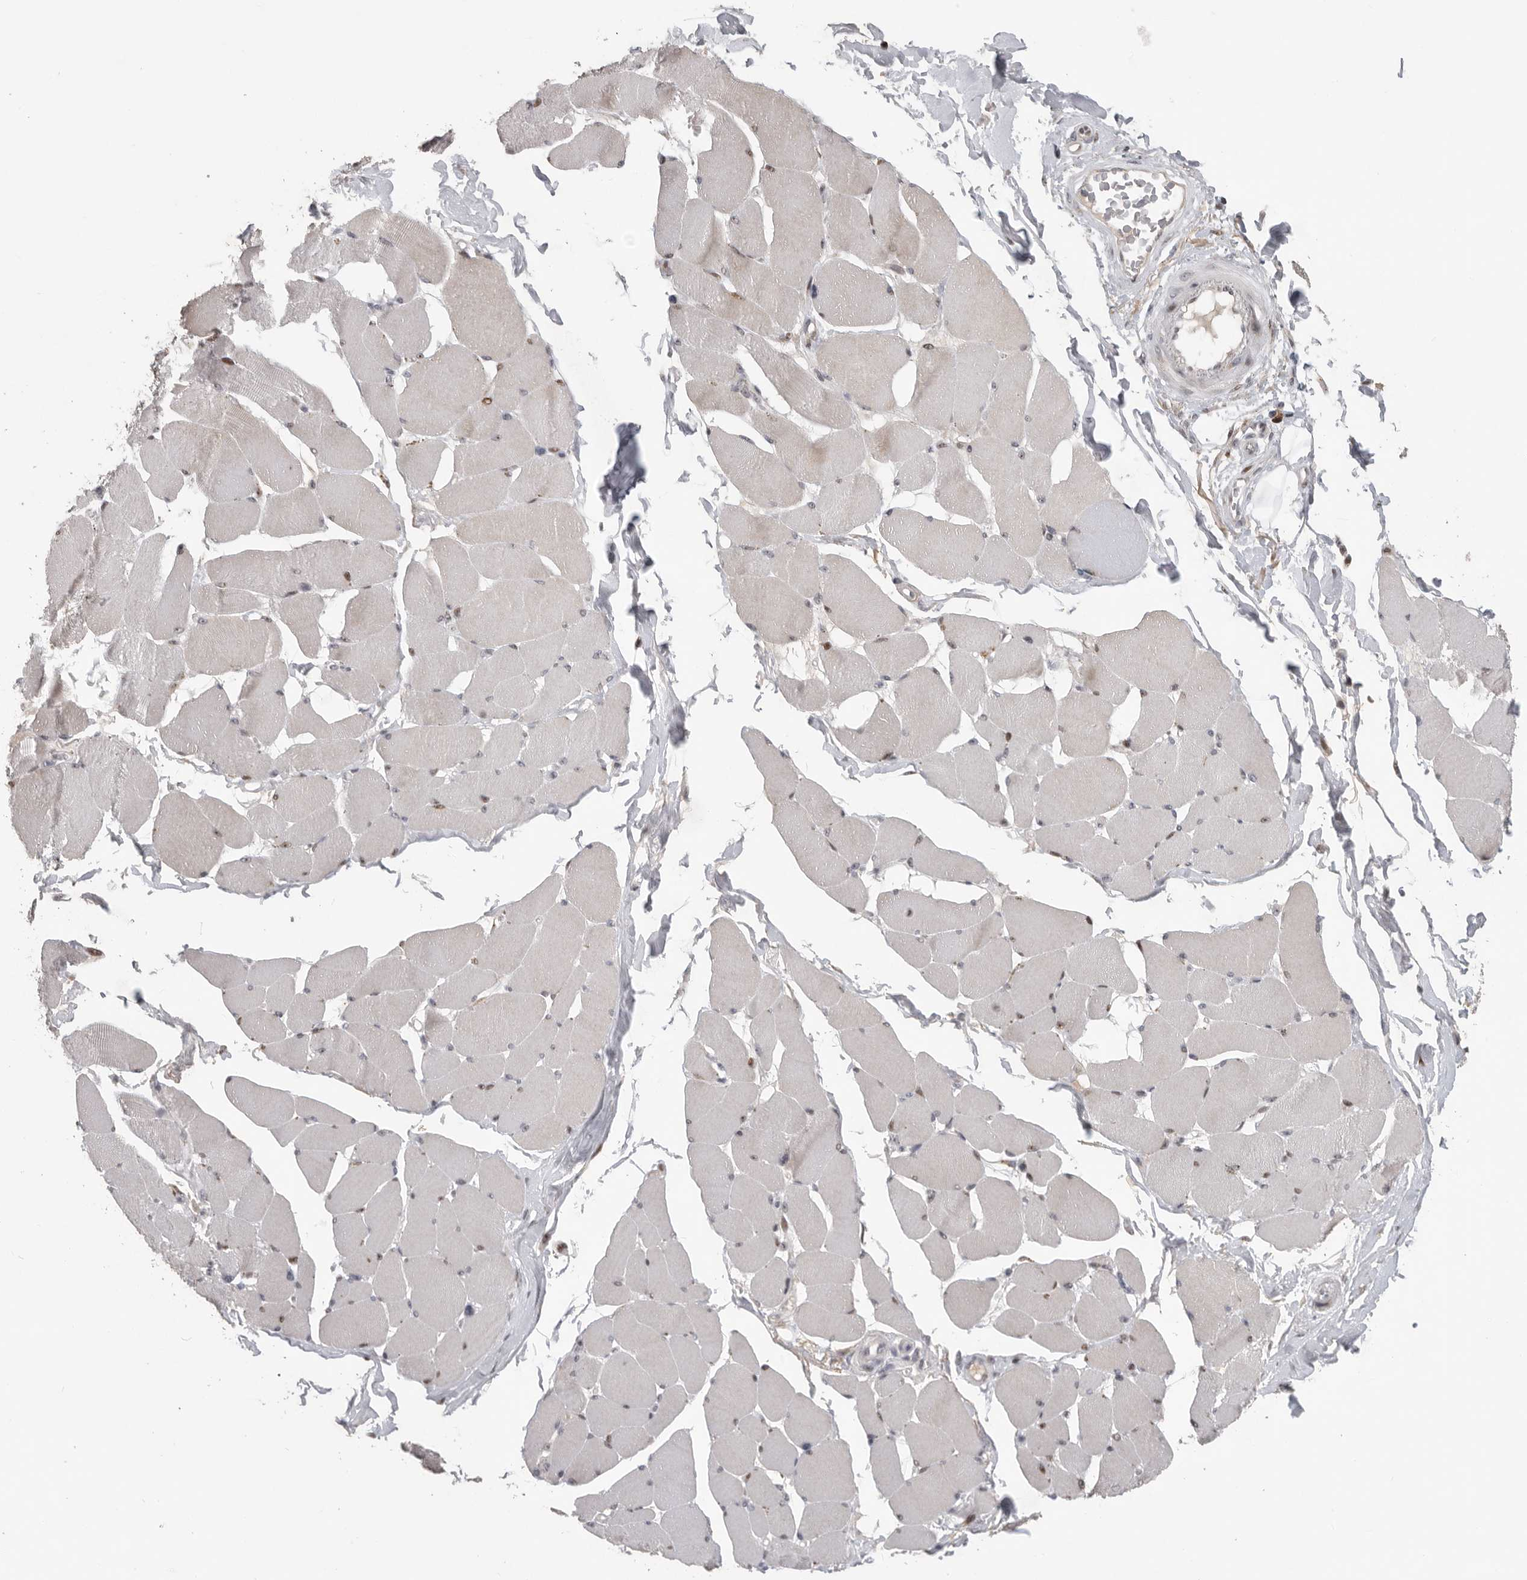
{"staining": {"intensity": "negative", "quantity": "none", "location": "none"}, "tissue": "skeletal muscle", "cell_type": "Myocytes", "image_type": "normal", "snomed": [{"axis": "morphology", "description": "Normal tissue, NOS"}, {"axis": "topography", "description": "Skin"}, {"axis": "topography", "description": "Skeletal muscle"}], "caption": "Immunohistochemistry micrograph of unremarkable skeletal muscle: human skeletal muscle stained with DAB (3,3'-diaminobenzidine) displays no significant protein positivity in myocytes.", "gene": "PCMTD1", "patient": {"sex": "male", "age": 83}}